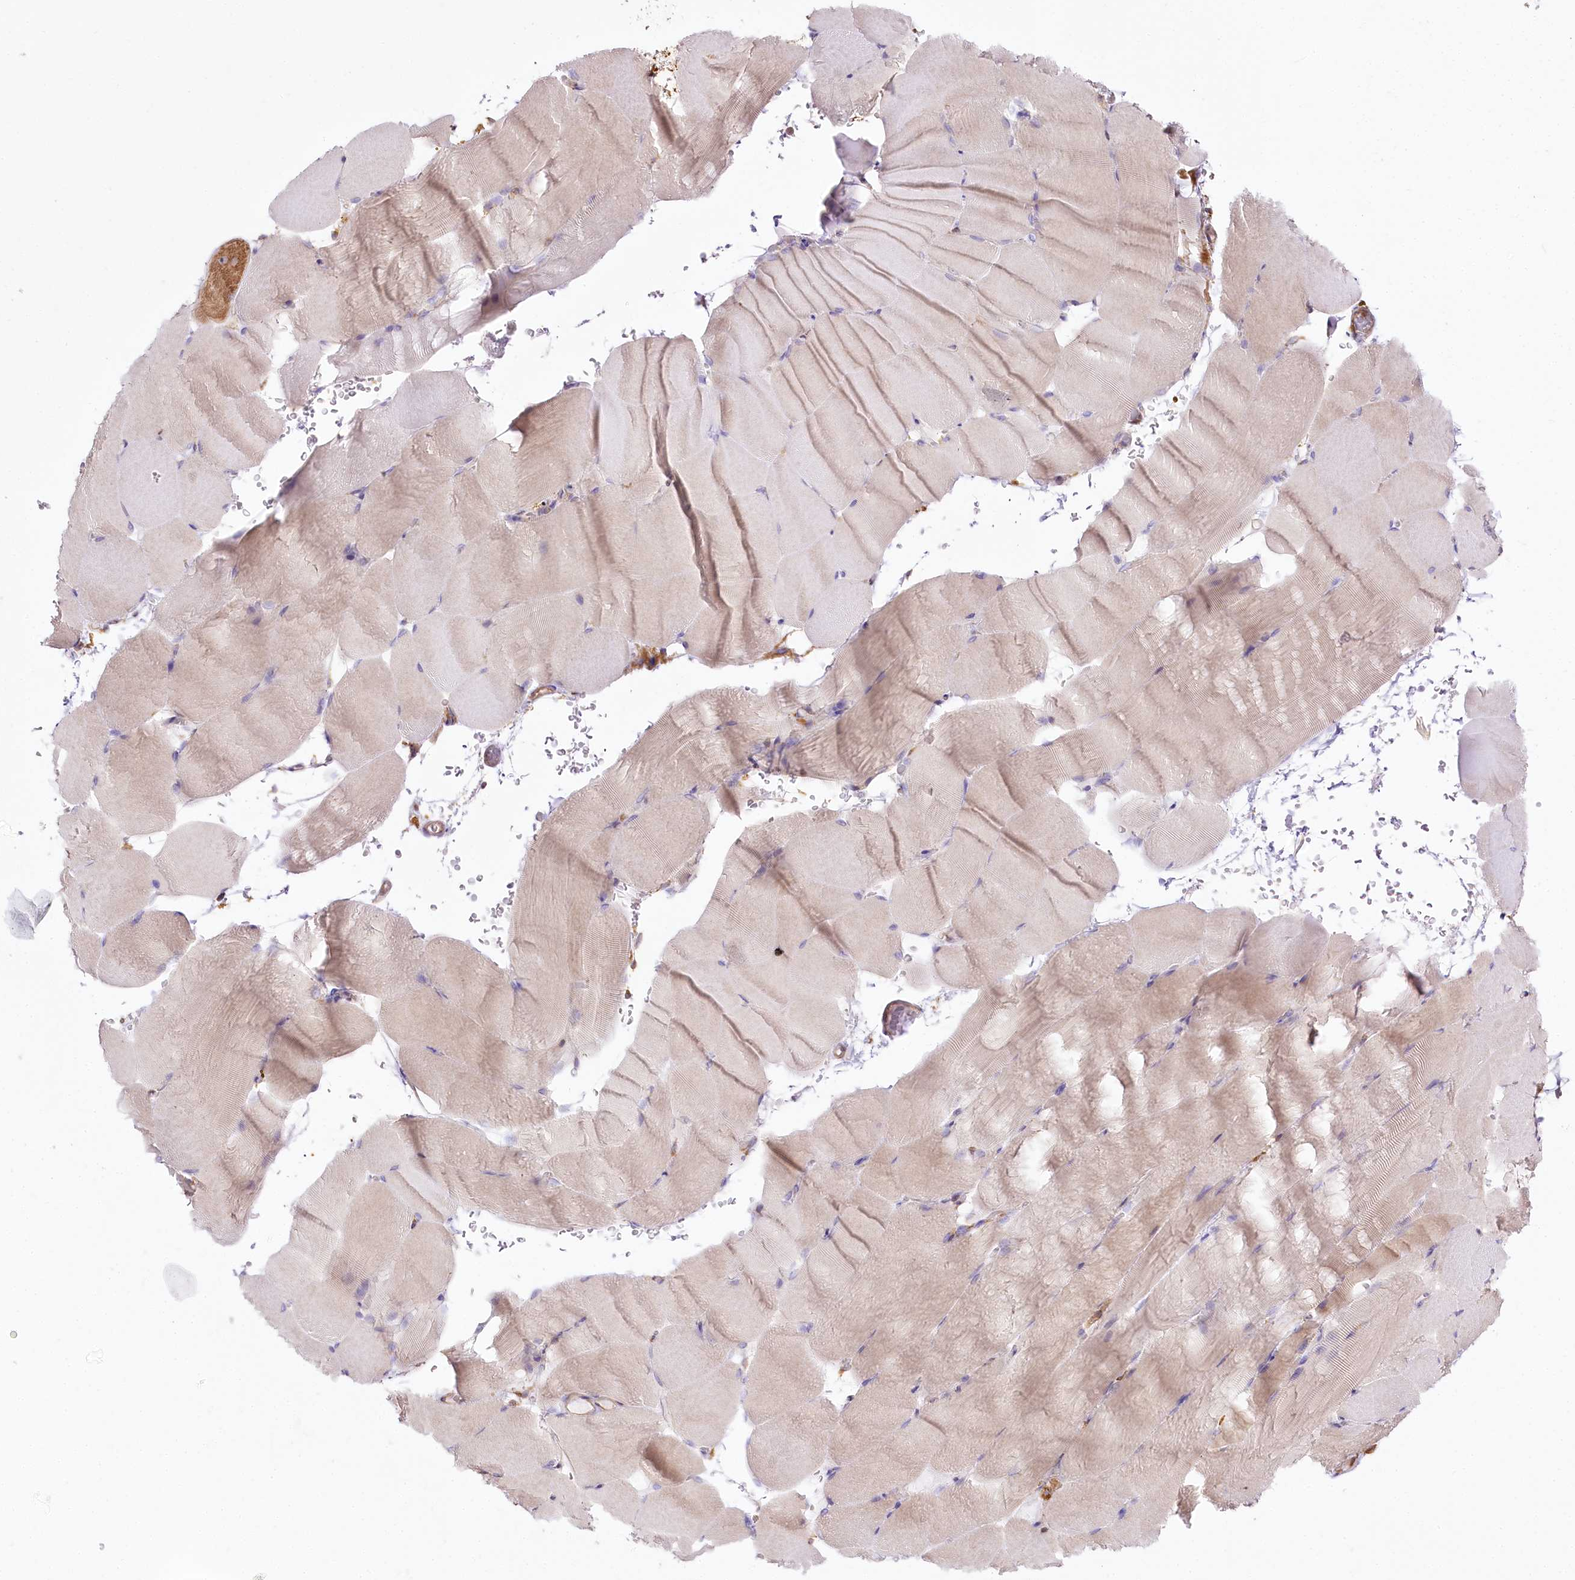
{"staining": {"intensity": "weak", "quantity": "25%-75%", "location": "cytoplasmic/membranous"}, "tissue": "skeletal muscle", "cell_type": "Myocytes", "image_type": "normal", "snomed": [{"axis": "morphology", "description": "Normal tissue, NOS"}, {"axis": "topography", "description": "Skeletal muscle"}, {"axis": "topography", "description": "Parathyroid gland"}], "caption": "Skeletal muscle stained with DAB IHC exhibits low levels of weak cytoplasmic/membranous positivity in about 25%-75% of myocytes. (DAB IHC with brightfield microscopy, high magnification).", "gene": "CNPY2", "patient": {"sex": "female", "age": 37}}